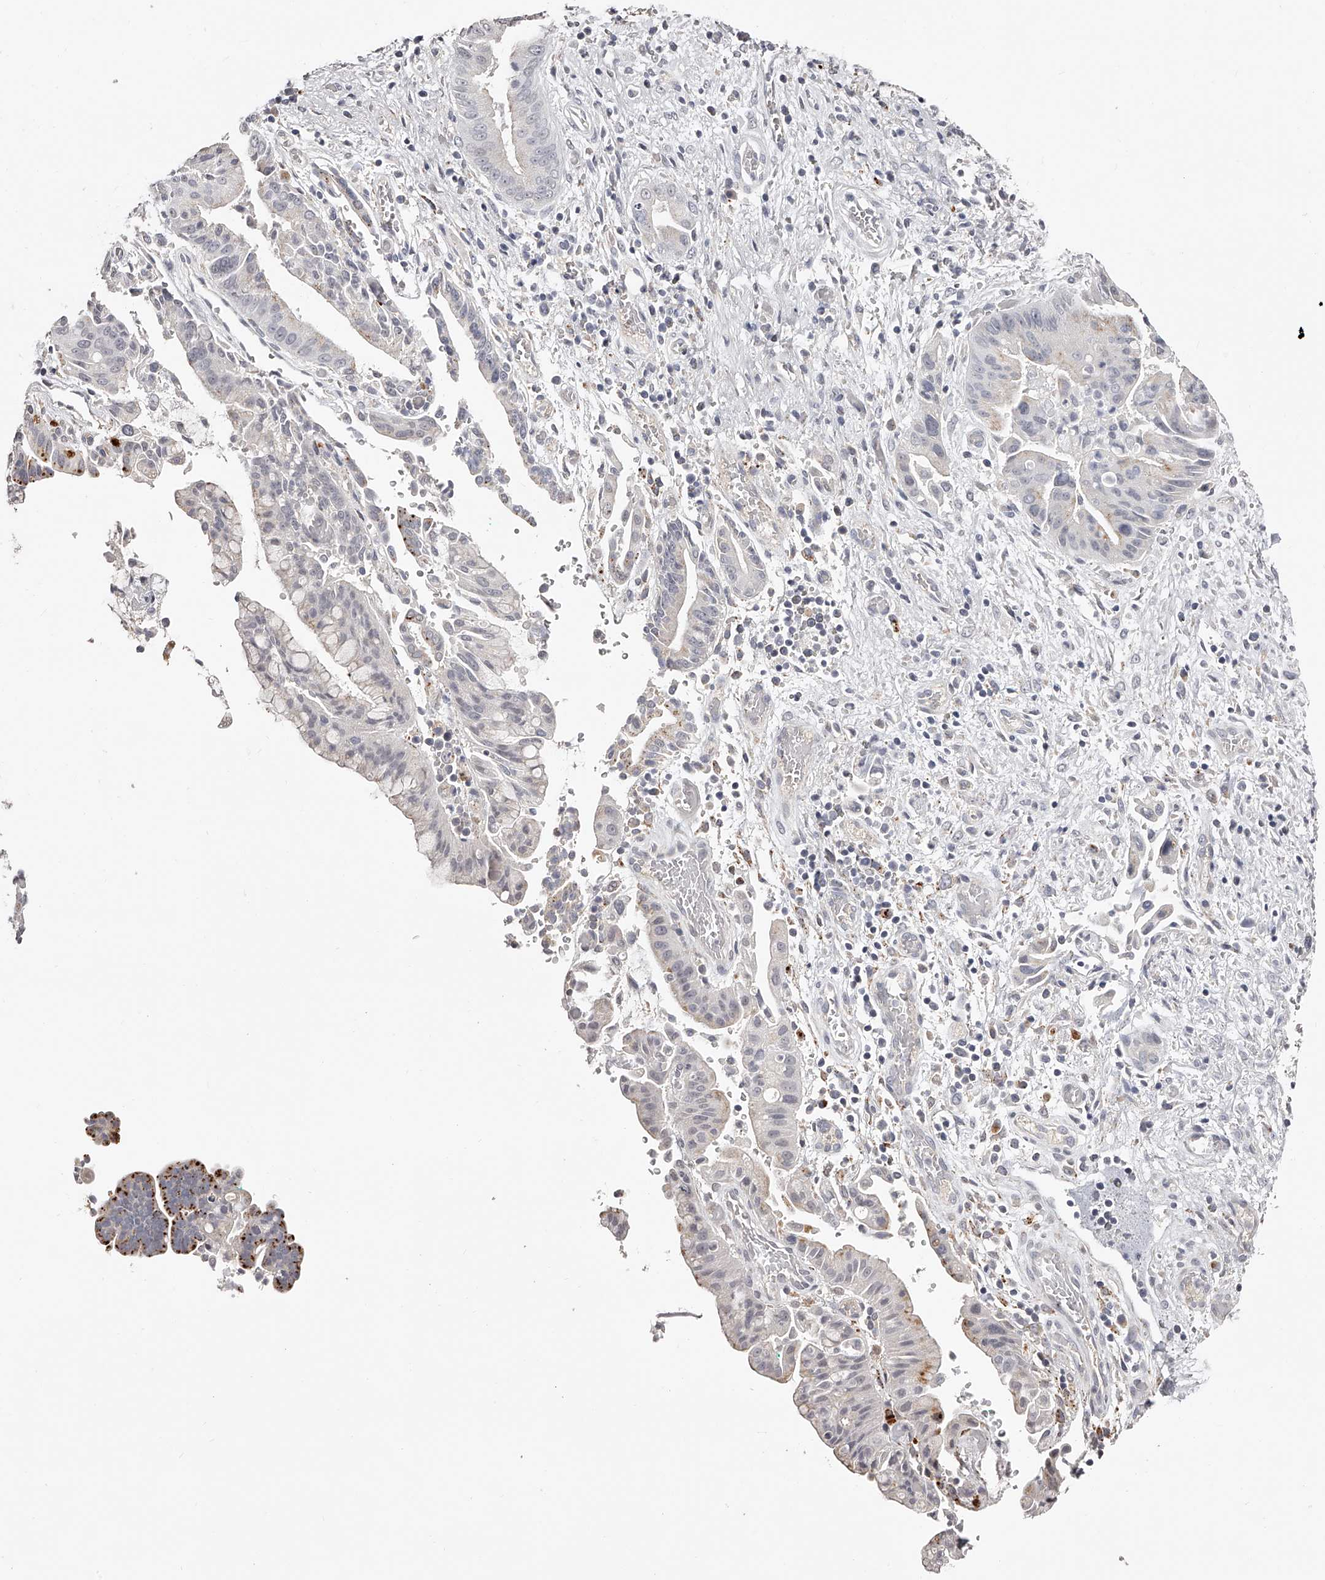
{"staining": {"intensity": "negative", "quantity": "none", "location": "none"}, "tissue": "liver cancer", "cell_type": "Tumor cells", "image_type": "cancer", "snomed": [{"axis": "morphology", "description": "Cholangiocarcinoma"}, {"axis": "topography", "description": "Liver"}], "caption": "IHC photomicrograph of cholangiocarcinoma (liver) stained for a protein (brown), which demonstrates no positivity in tumor cells.", "gene": "SLC35D3", "patient": {"sex": "female", "age": 54}}